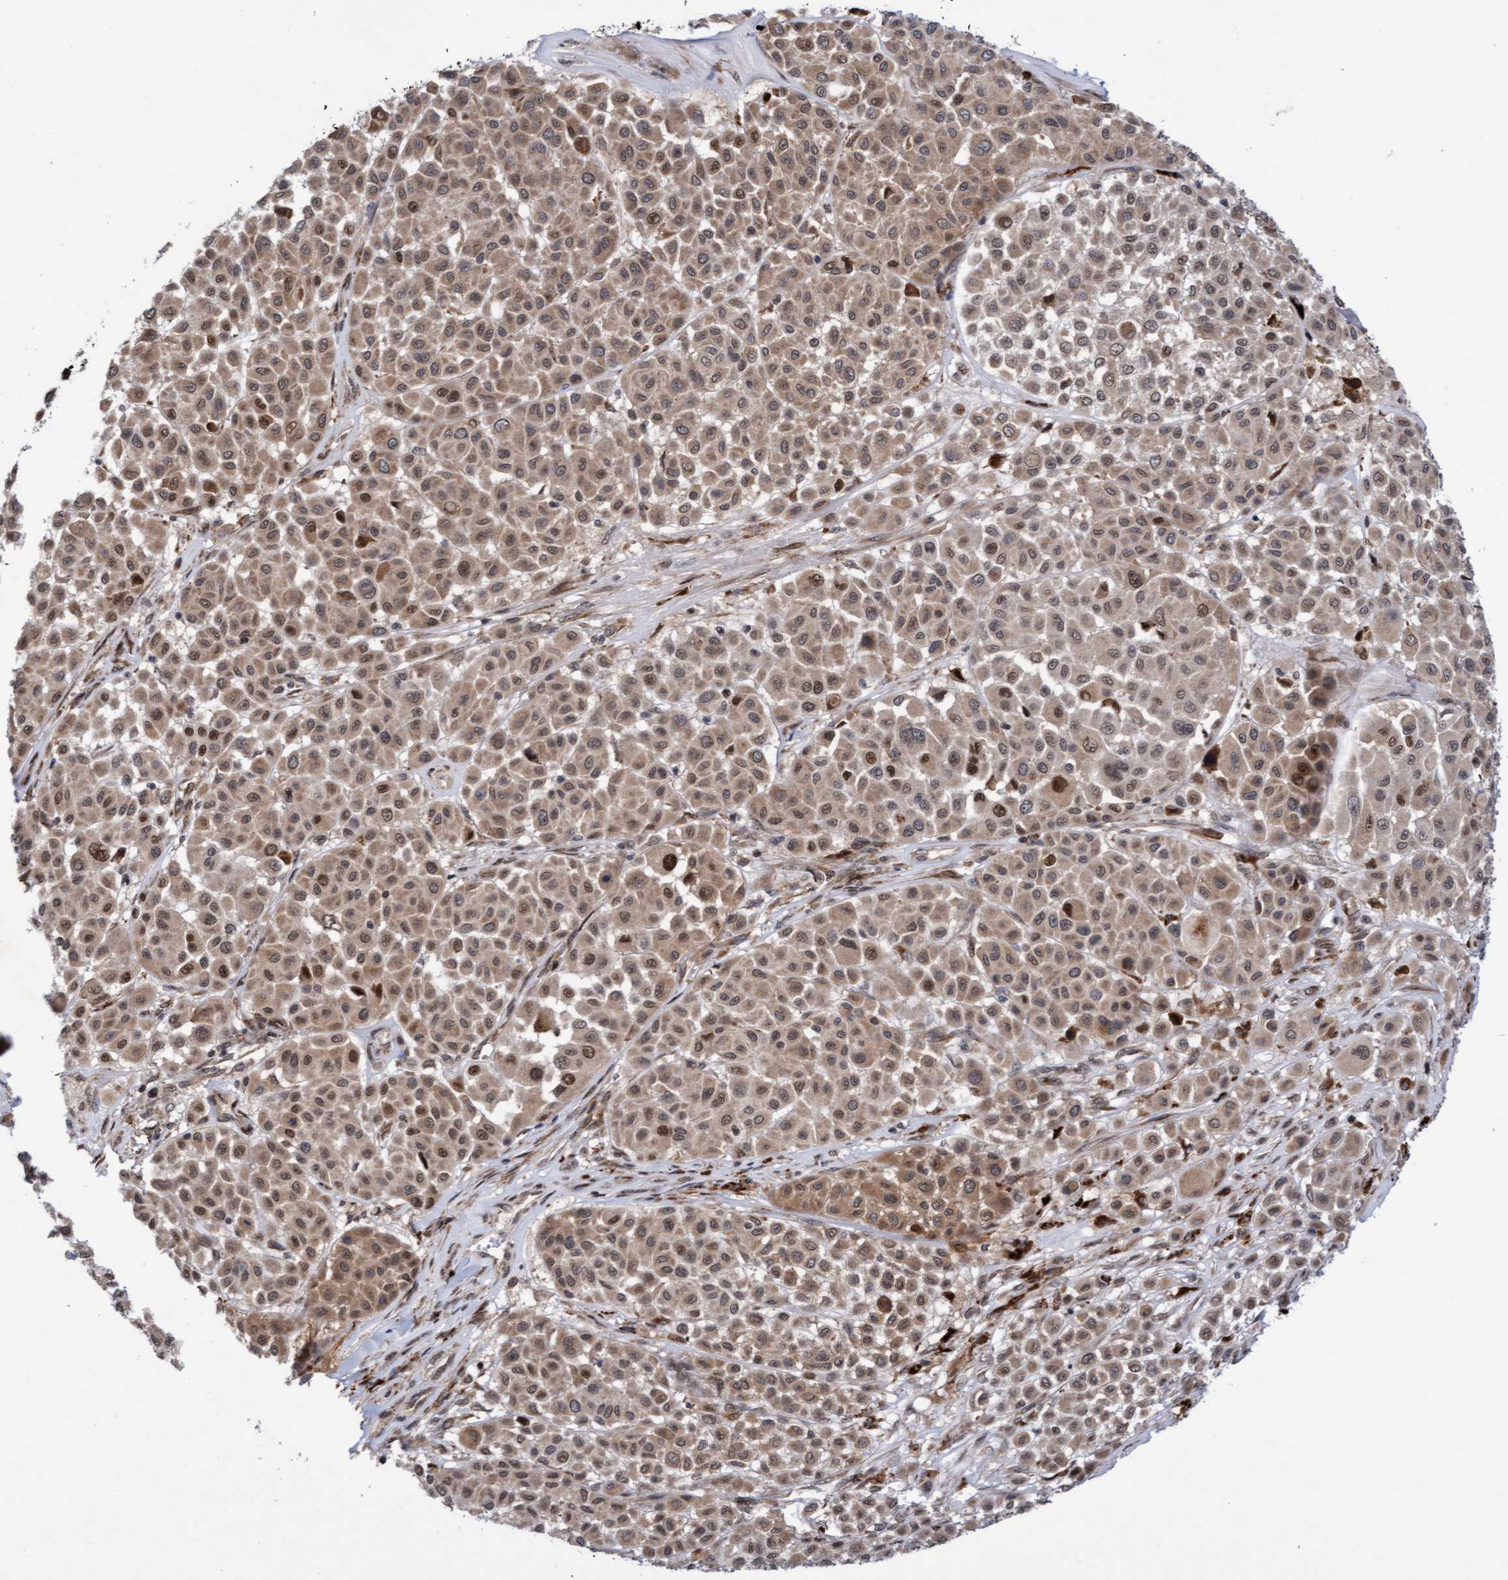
{"staining": {"intensity": "moderate", "quantity": ">75%", "location": "cytoplasmic/membranous,nuclear"}, "tissue": "melanoma", "cell_type": "Tumor cells", "image_type": "cancer", "snomed": [{"axis": "morphology", "description": "Malignant melanoma, Metastatic site"}, {"axis": "topography", "description": "Soft tissue"}], "caption": "High-magnification brightfield microscopy of malignant melanoma (metastatic site) stained with DAB (brown) and counterstained with hematoxylin (blue). tumor cells exhibit moderate cytoplasmic/membranous and nuclear staining is identified in about>75% of cells. (brown staining indicates protein expression, while blue staining denotes nuclei).", "gene": "TANC2", "patient": {"sex": "male", "age": 41}}